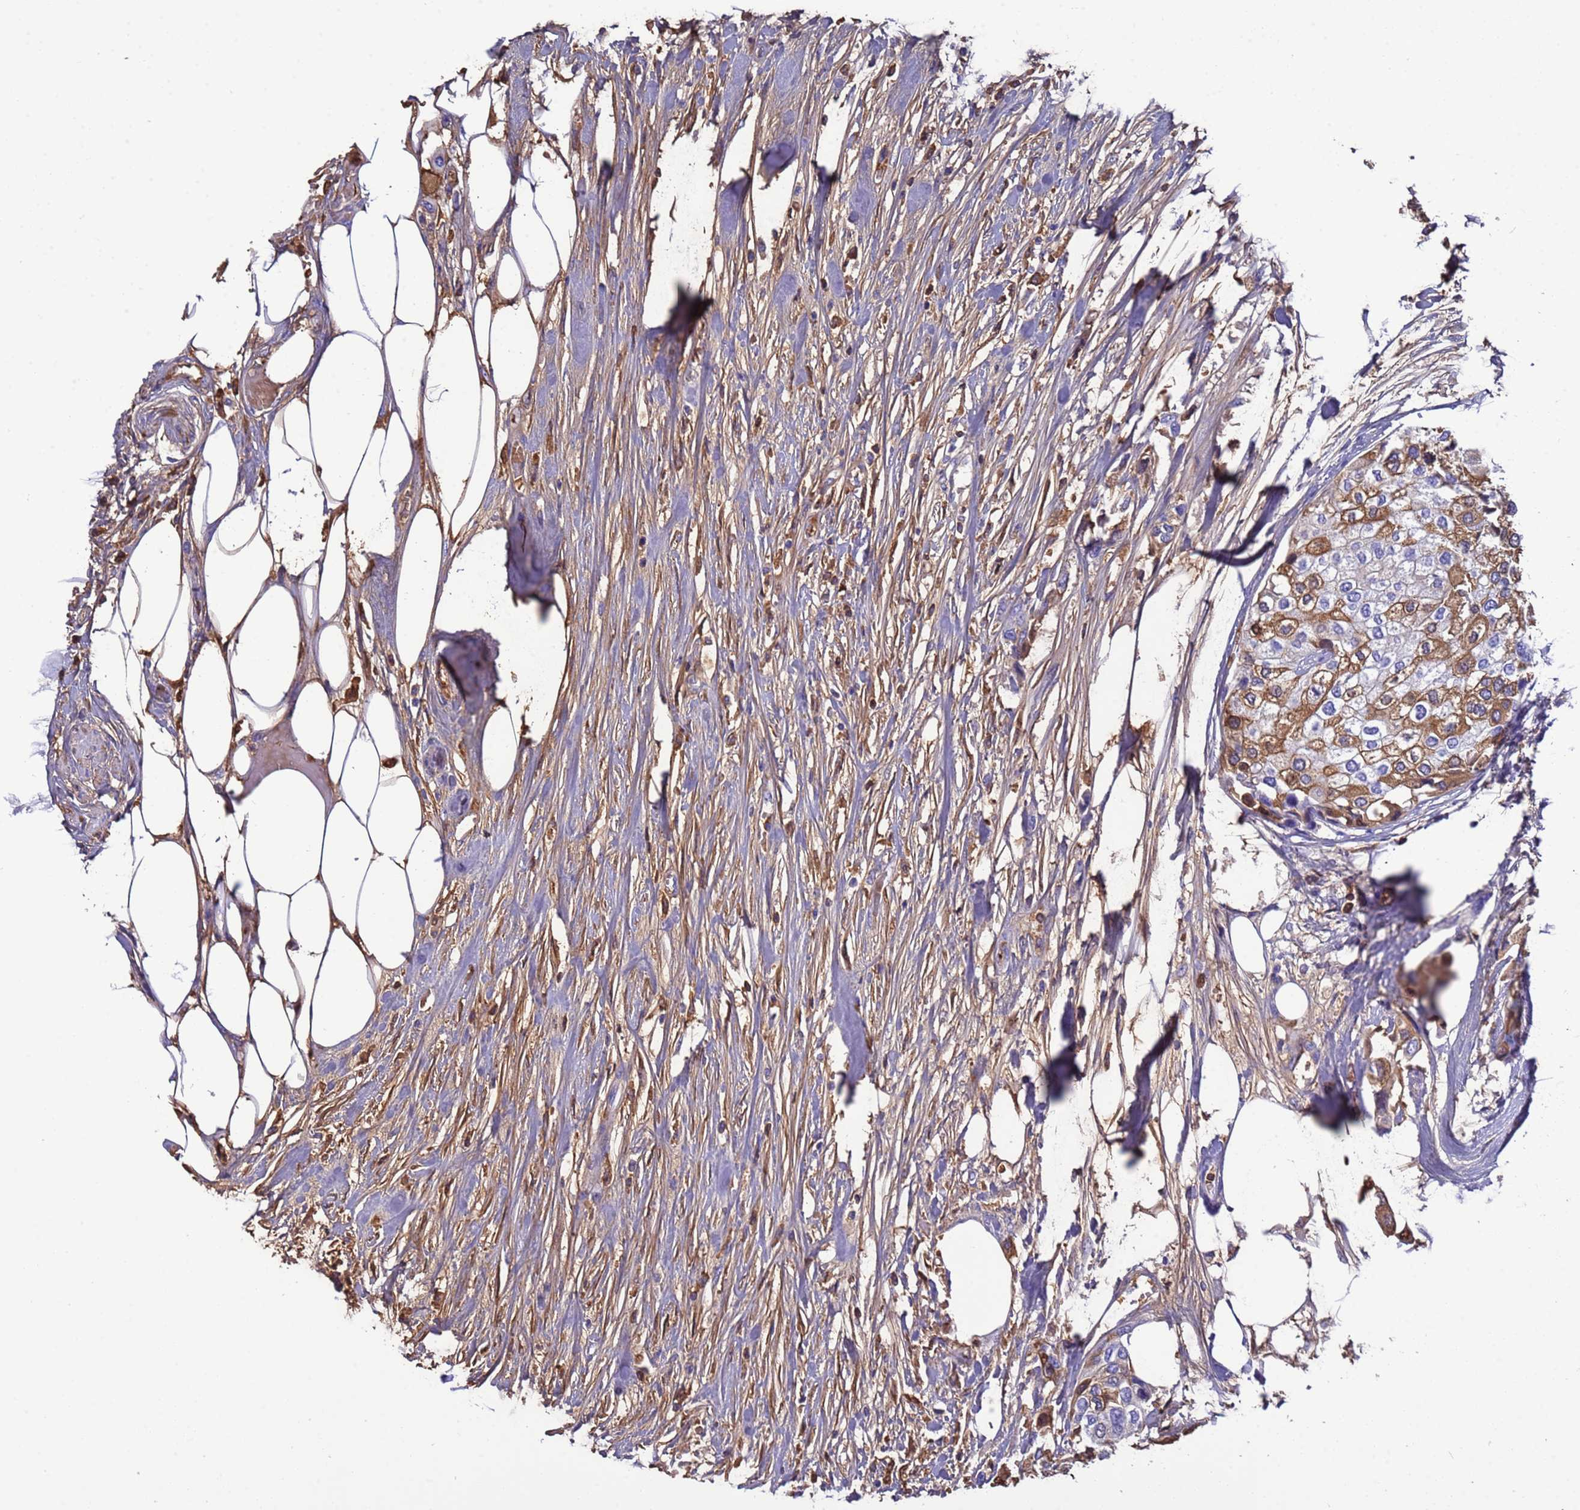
{"staining": {"intensity": "moderate", "quantity": "25%-75%", "location": "cytoplasmic/membranous,nuclear"}, "tissue": "urothelial cancer", "cell_type": "Tumor cells", "image_type": "cancer", "snomed": [{"axis": "morphology", "description": "Urothelial carcinoma, High grade"}, {"axis": "topography", "description": "Urinary bladder"}], "caption": "Immunohistochemistry (IHC) photomicrograph of high-grade urothelial carcinoma stained for a protein (brown), which shows medium levels of moderate cytoplasmic/membranous and nuclear positivity in approximately 25%-75% of tumor cells.", "gene": "H1-7", "patient": {"sex": "male", "age": 64}}